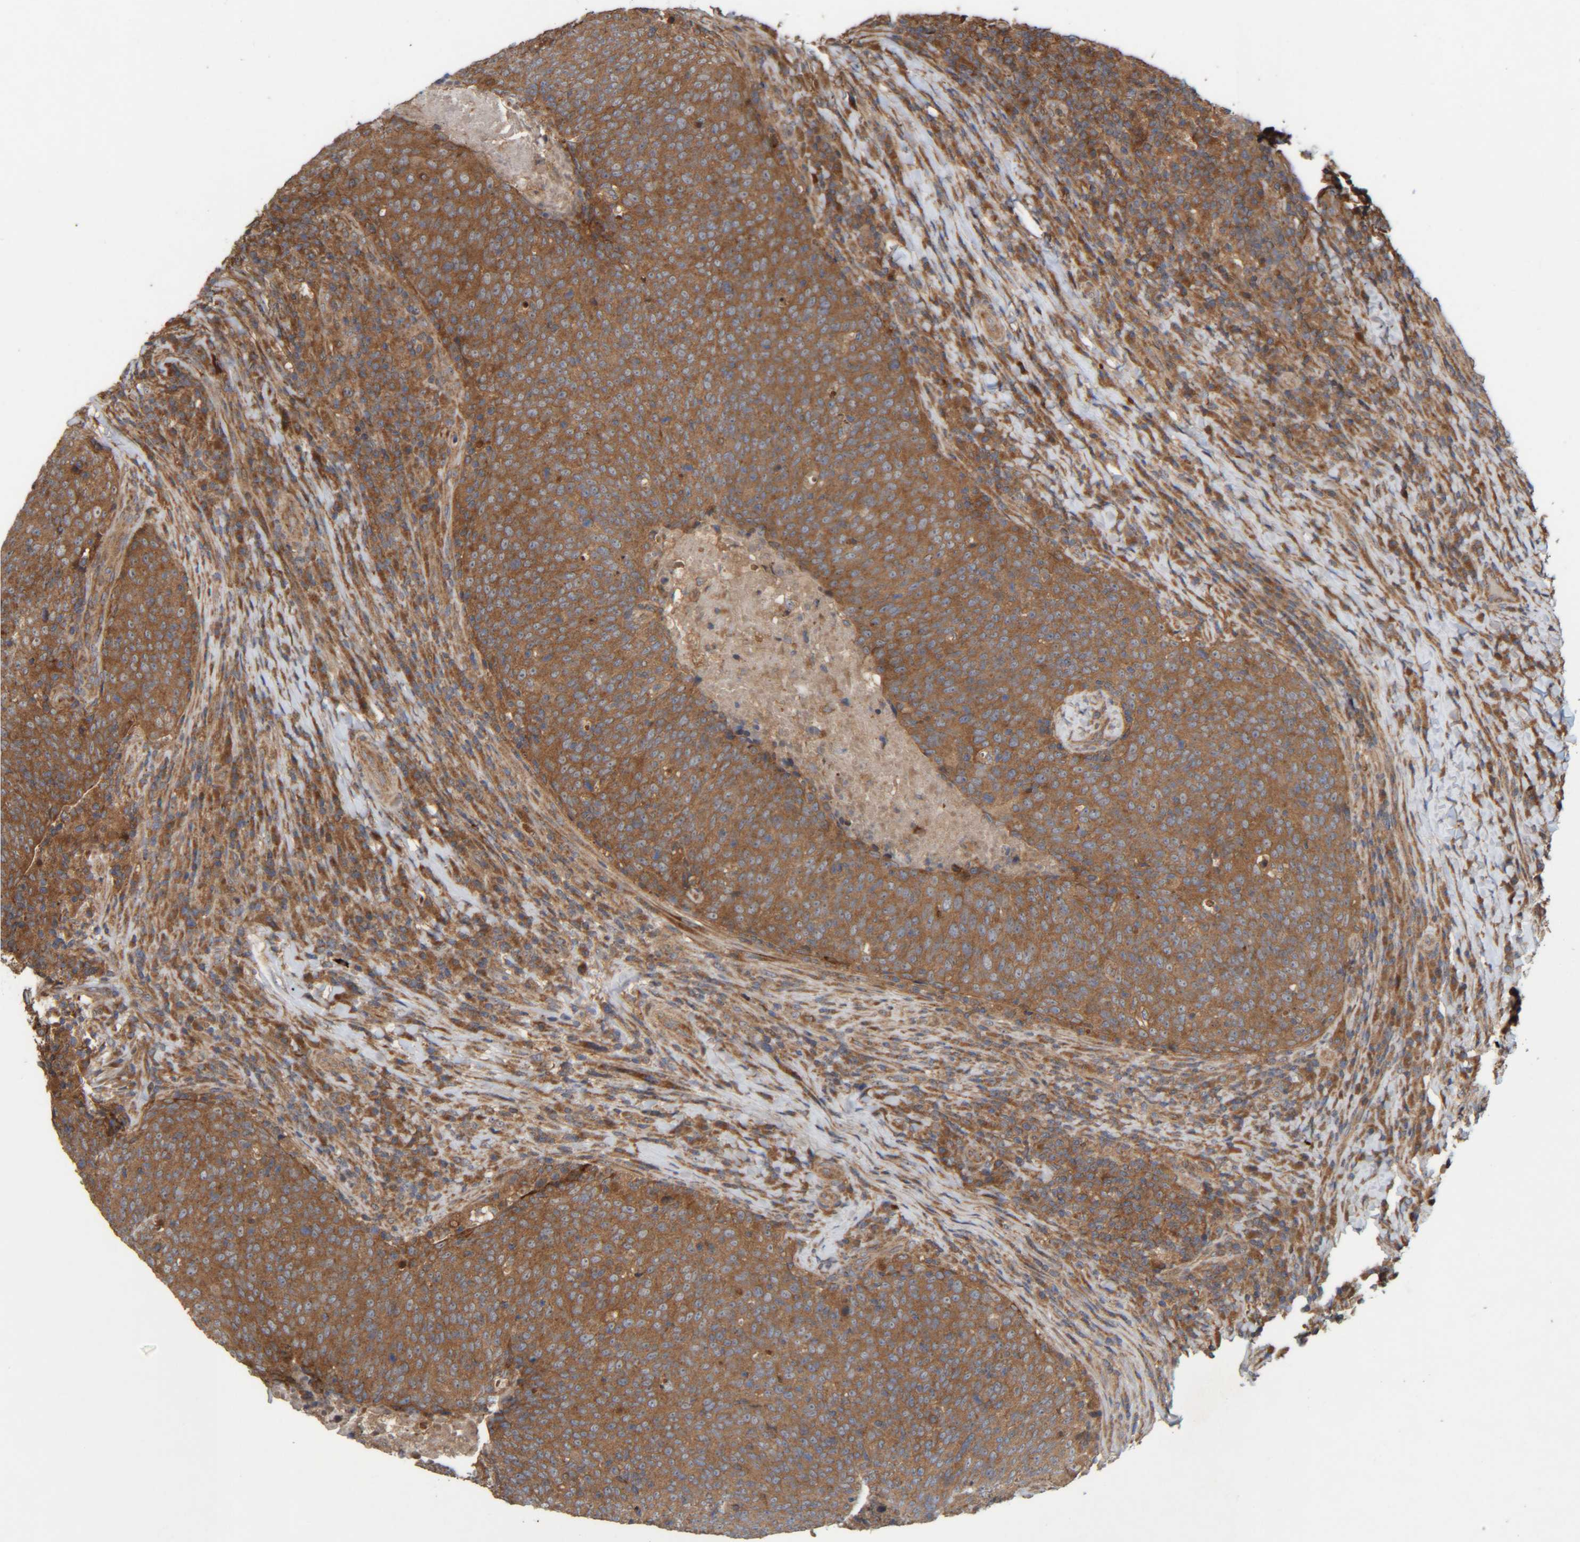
{"staining": {"intensity": "strong", "quantity": ">75%", "location": "cytoplasmic/membranous"}, "tissue": "head and neck cancer", "cell_type": "Tumor cells", "image_type": "cancer", "snomed": [{"axis": "morphology", "description": "Squamous cell carcinoma, NOS"}, {"axis": "morphology", "description": "Squamous cell carcinoma, metastatic, NOS"}, {"axis": "topography", "description": "Lymph node"}, {"axis": "topography", "description": "Head-Neck"}], "caption": "Strong cytoplasmic/membranous protein expression is seen in approximately >75% of tumor cells in metastatic squamous cell carcinoma (head and neck).", "gene": "CCDC57", "patient": {"sex": "male", "age": 62}}